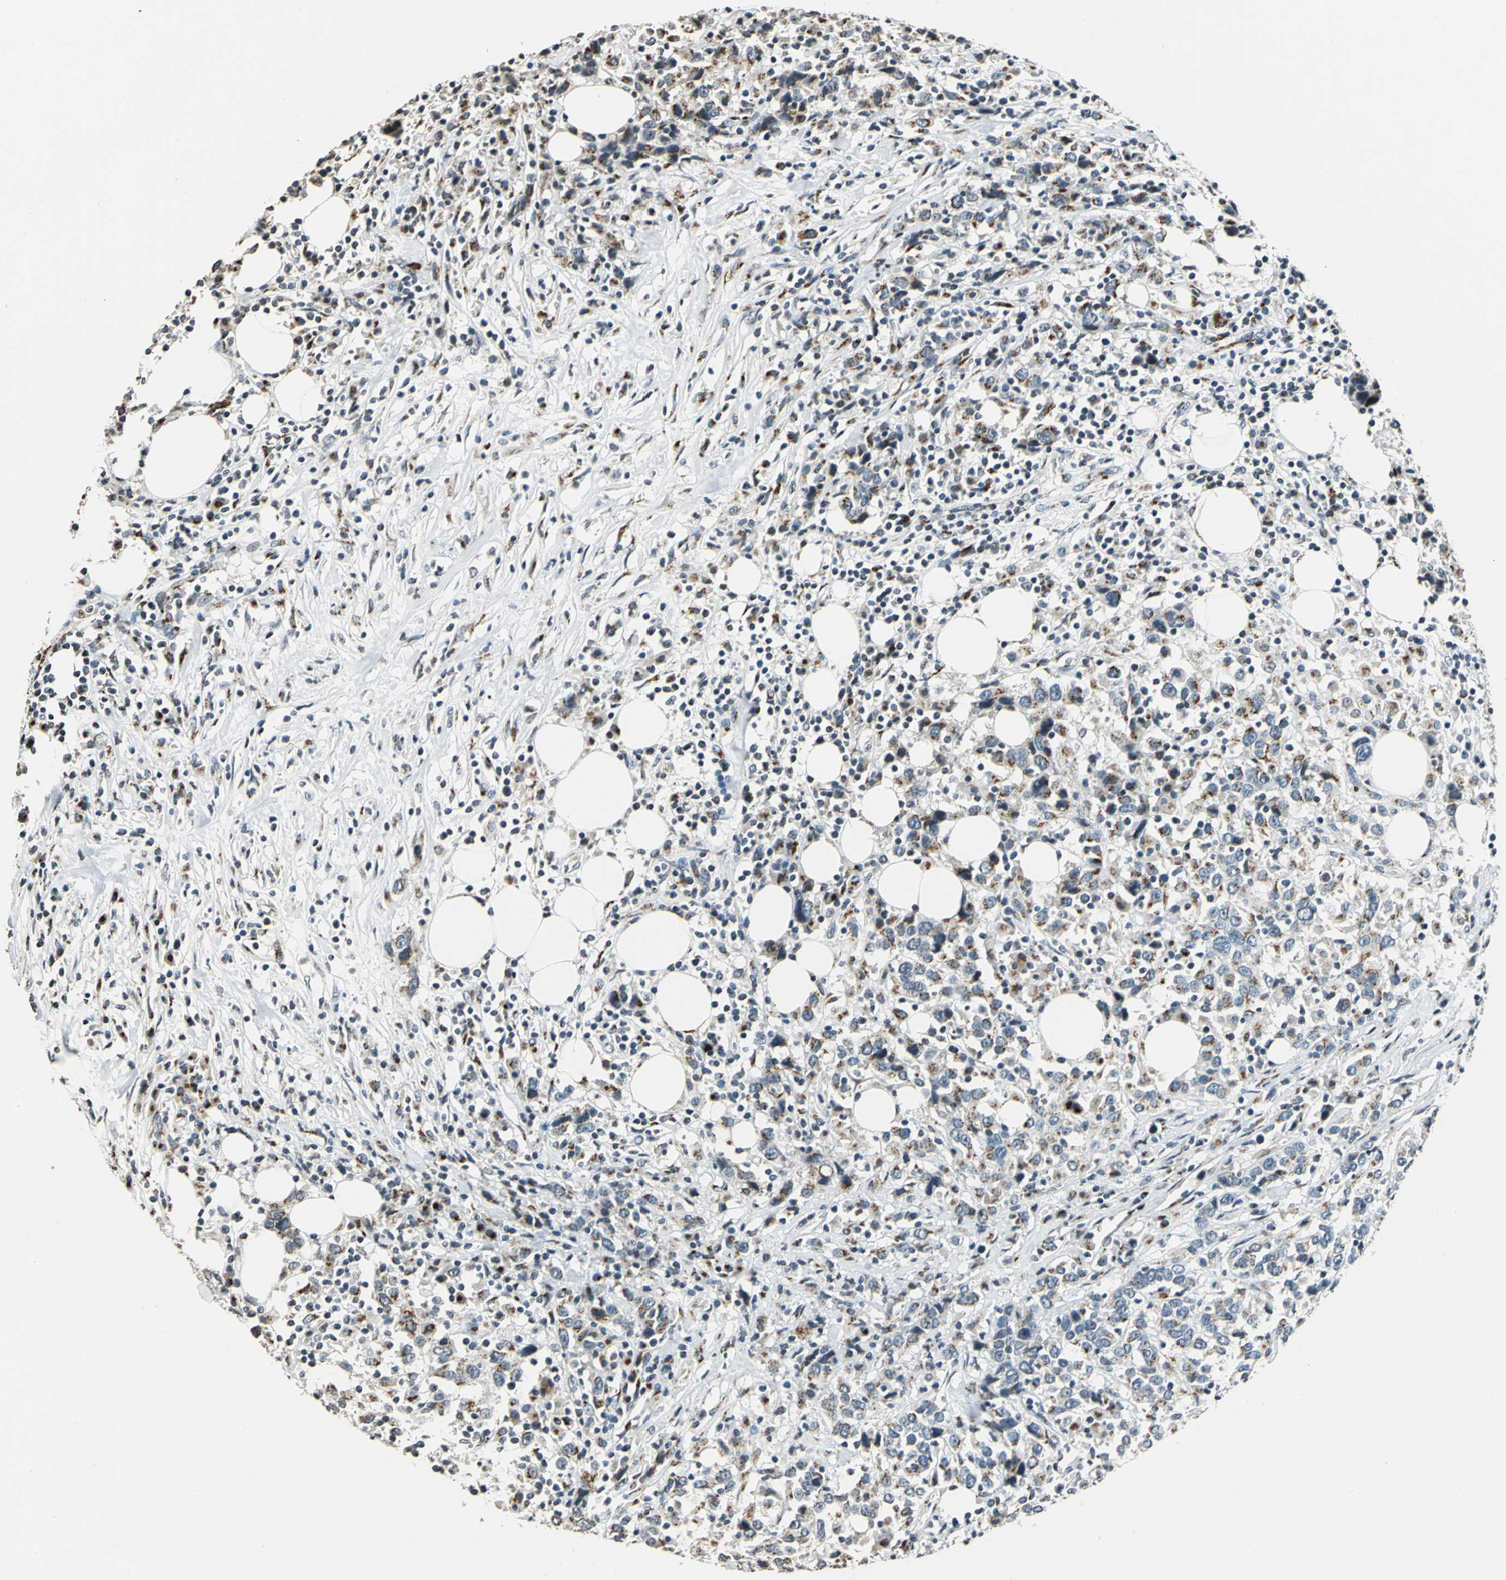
{"staining": {"intensity": "moderate", "quantity": "25%-75%", "location": "cytoplasmic/membranous"}, "tissue": "urothelial cancer", "cell_type": "Tumor cells", "image_type": "cancer", "snomed": [{"axis": "morphology", "description": "Urothelial carcinoma, High grade"}, {"axis": "topography", "description": "Urinary bladder"}], "caption": "A brown stain labels moderate cytoplasmic/membranous staining of a protein in urothelial cancer tumor cells.", "gene": "TMEM115", "patient": {"sex": "male", "age": 61}}